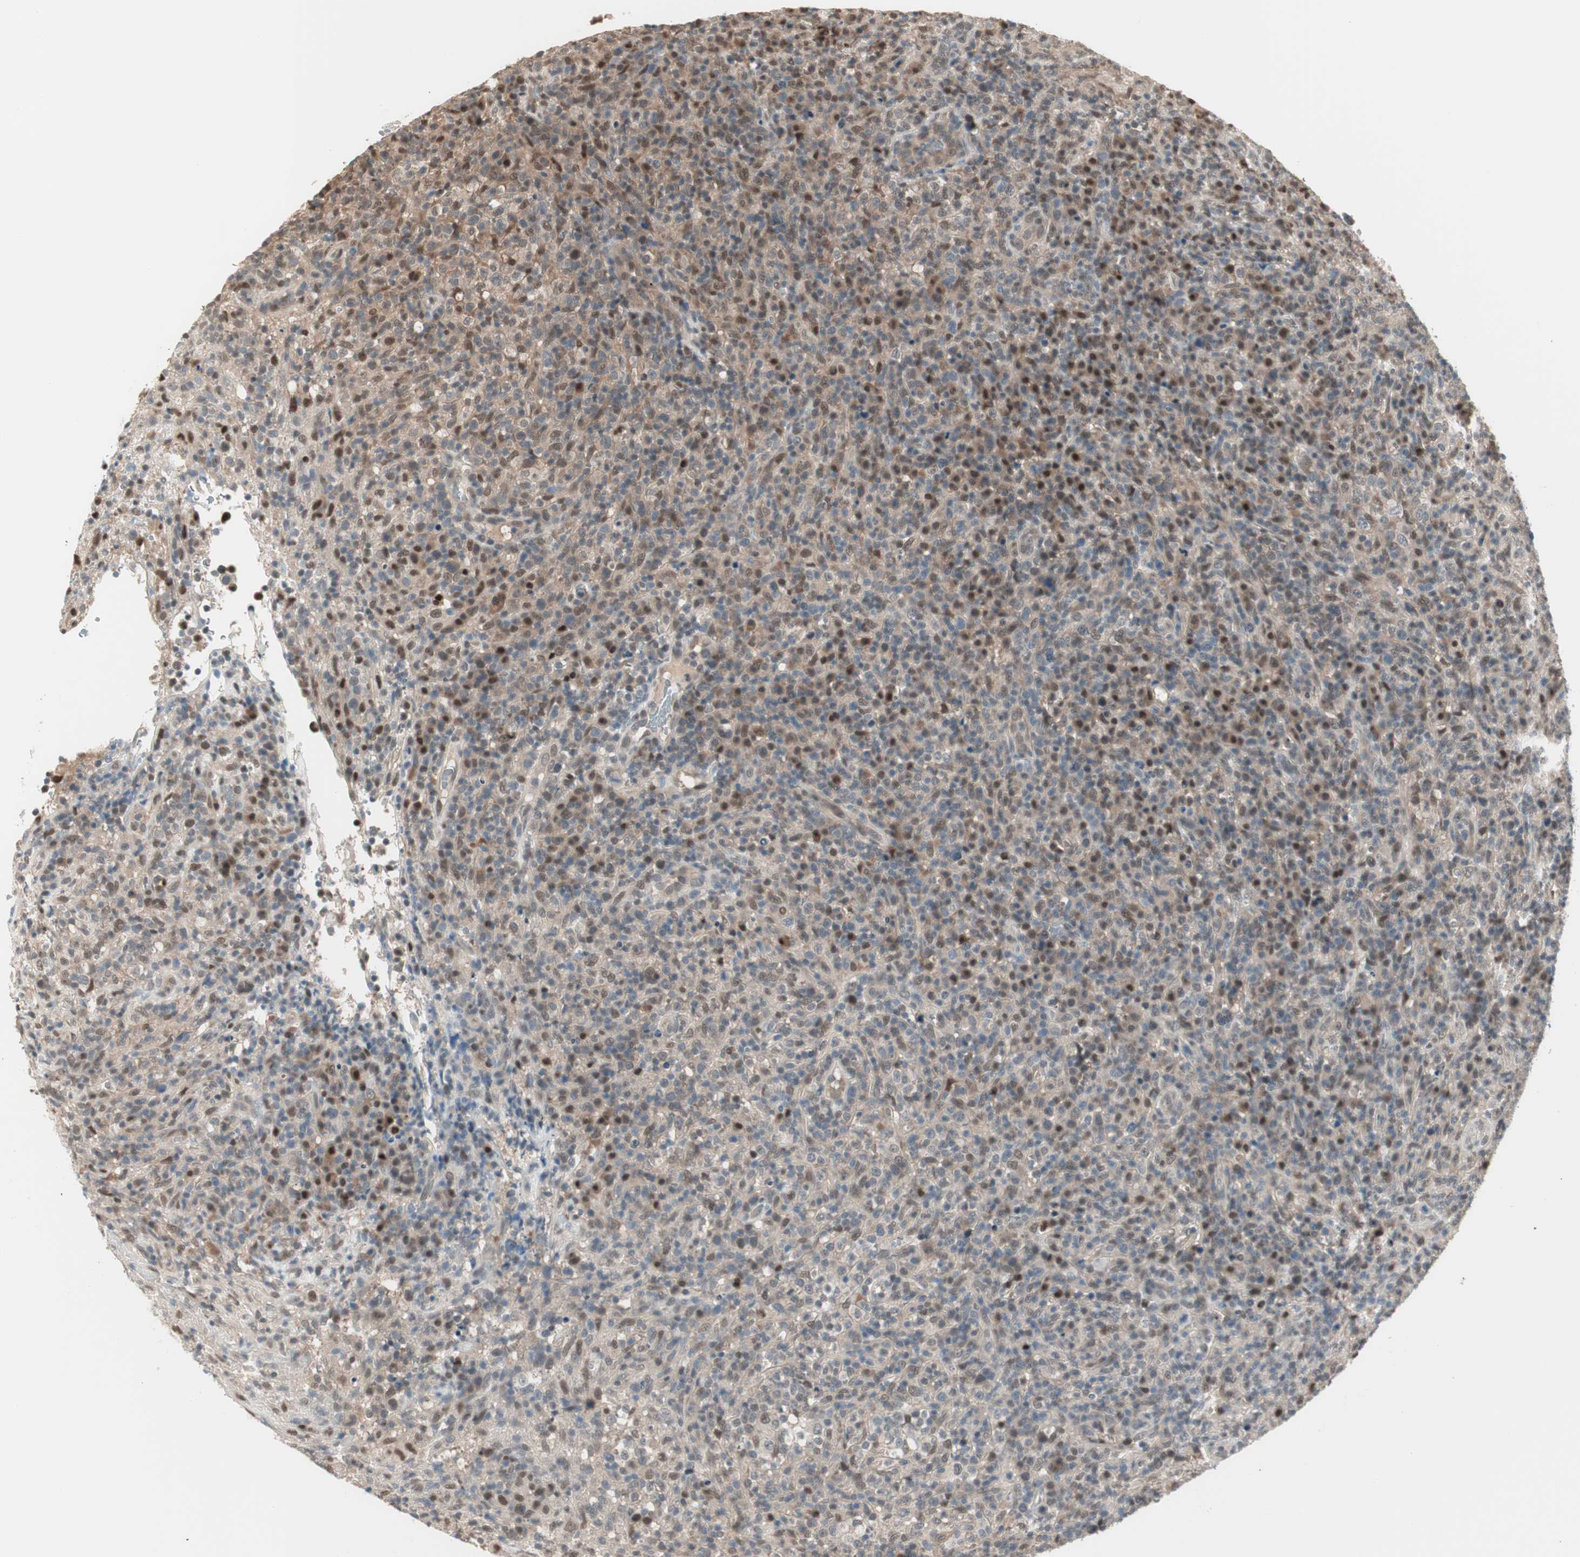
{"staining": {"intensity": "moderate", "quantity": ">75%", "location": "cytoplasmic/membranous,nuclear"}, "tissue": "lymphoma", "cell_type": "Tumor cells", "image_type": "cancer", "snomed": [{"axis": "morphology", "description": "Malignant lymphoma, non-Hodgkin's type, High grade"}, {"axis": "topography", "description": "Lymph node"}], "caption": "The micrograph demonstrates immunohistochemical staining of lymphoma. There is moderate cytoplasmic/membranous and nuclear staining is appreciated in approximately >75% of tumor cells. Using DAB (3,3'-diaminobenzidine) (brown) and hematoxylin (blue) stains, captured at high magnification using brightfield microscopy.", "gene": "LONP2", "patient": {"sex": "female", "age": 76}}